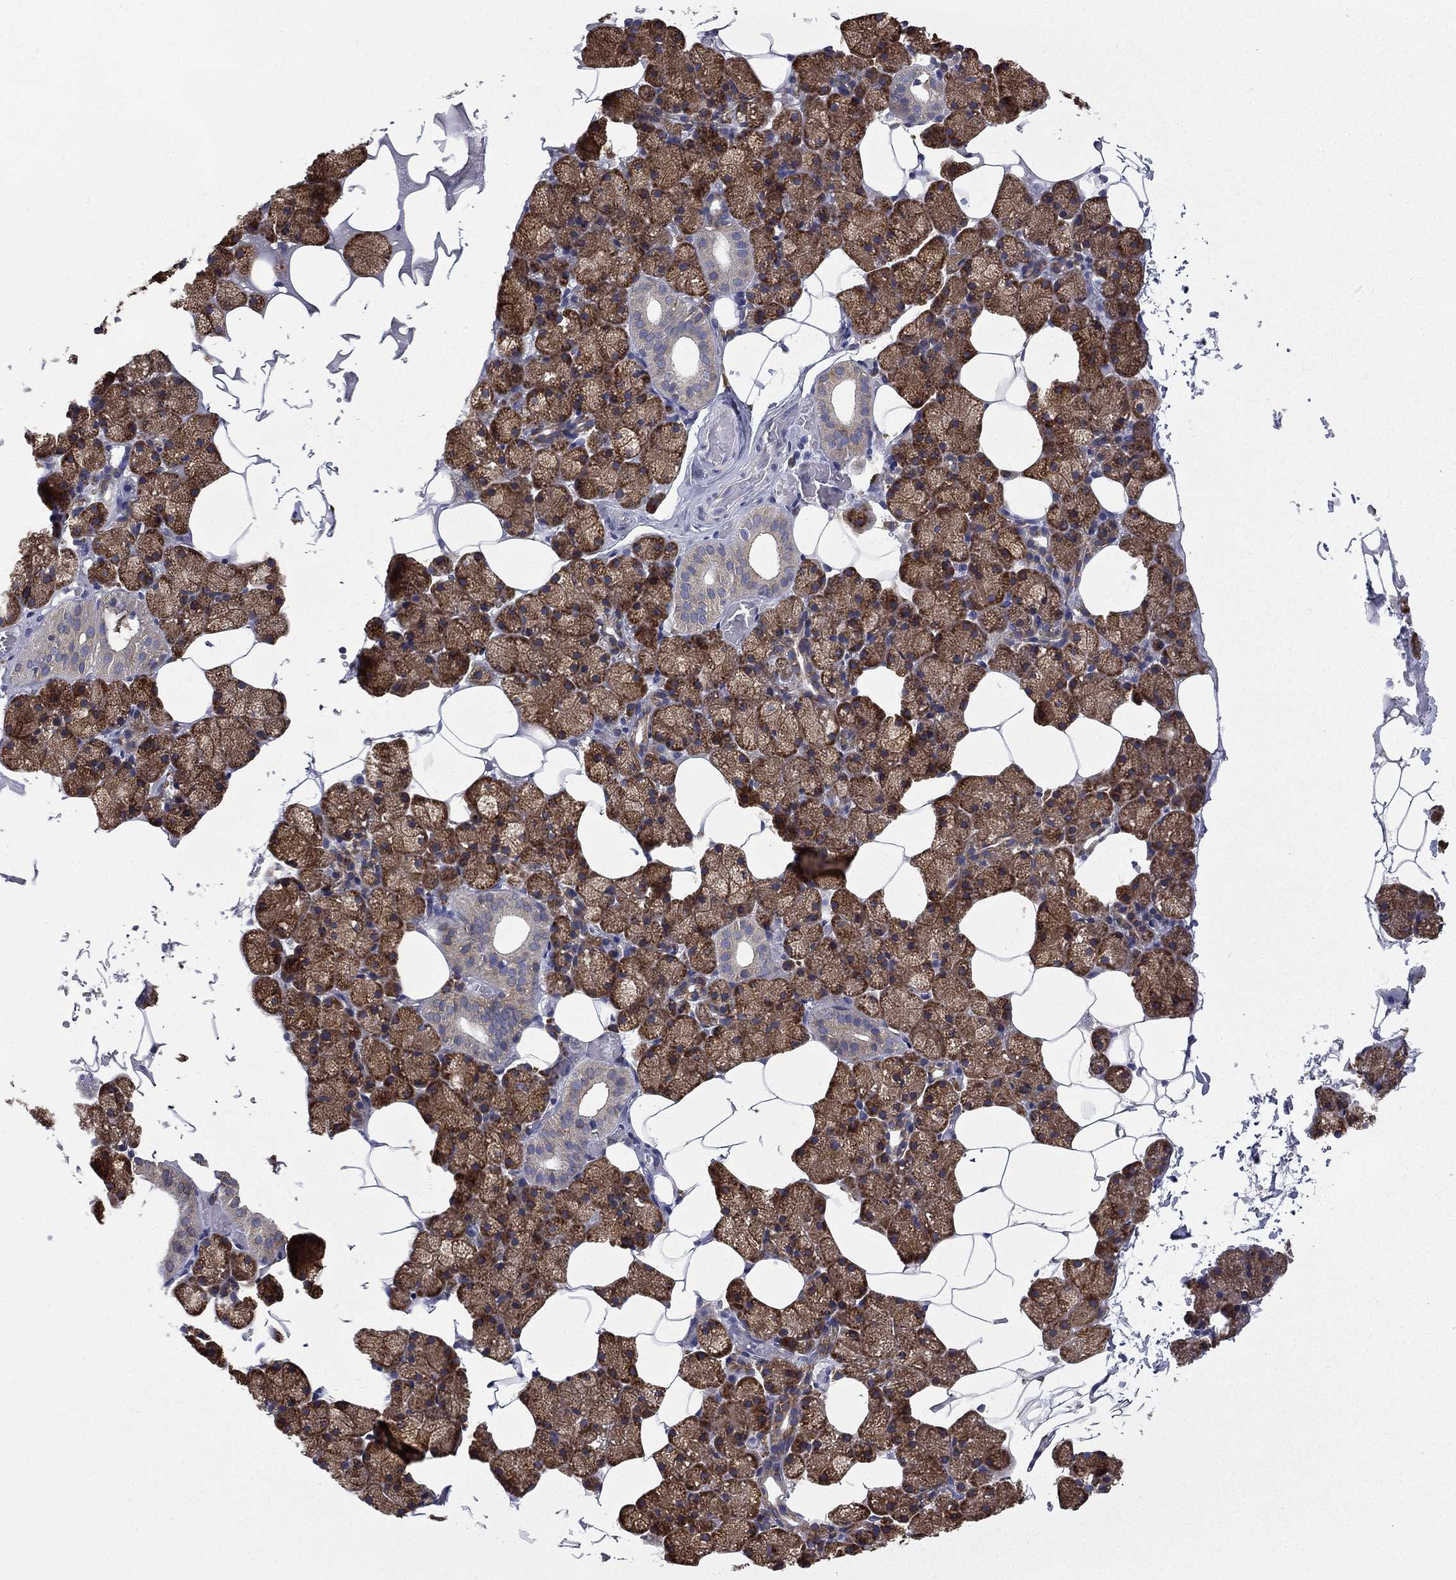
{"staining": {"intensity": "strong", "quantity": ">75%", "location": "cytoplasmic/membranous"}, "tissue": "salivary gland", "cell_type": "Glandular cells", "image_type": "normal", "snomed": [{"axis": "morphology", "description": "Normal tissue, NOS"}, {"axis": "topography", "description": "Salivary gland"}], "caption": "Immunohistochemical staining of benign salivary gland reveals >75% levels of strong cytoplasmic/membranous protein staining in approximately >75% of glandular cells.", "gene": "FARSA", "patient": {"sex": "male", "age": 38}}